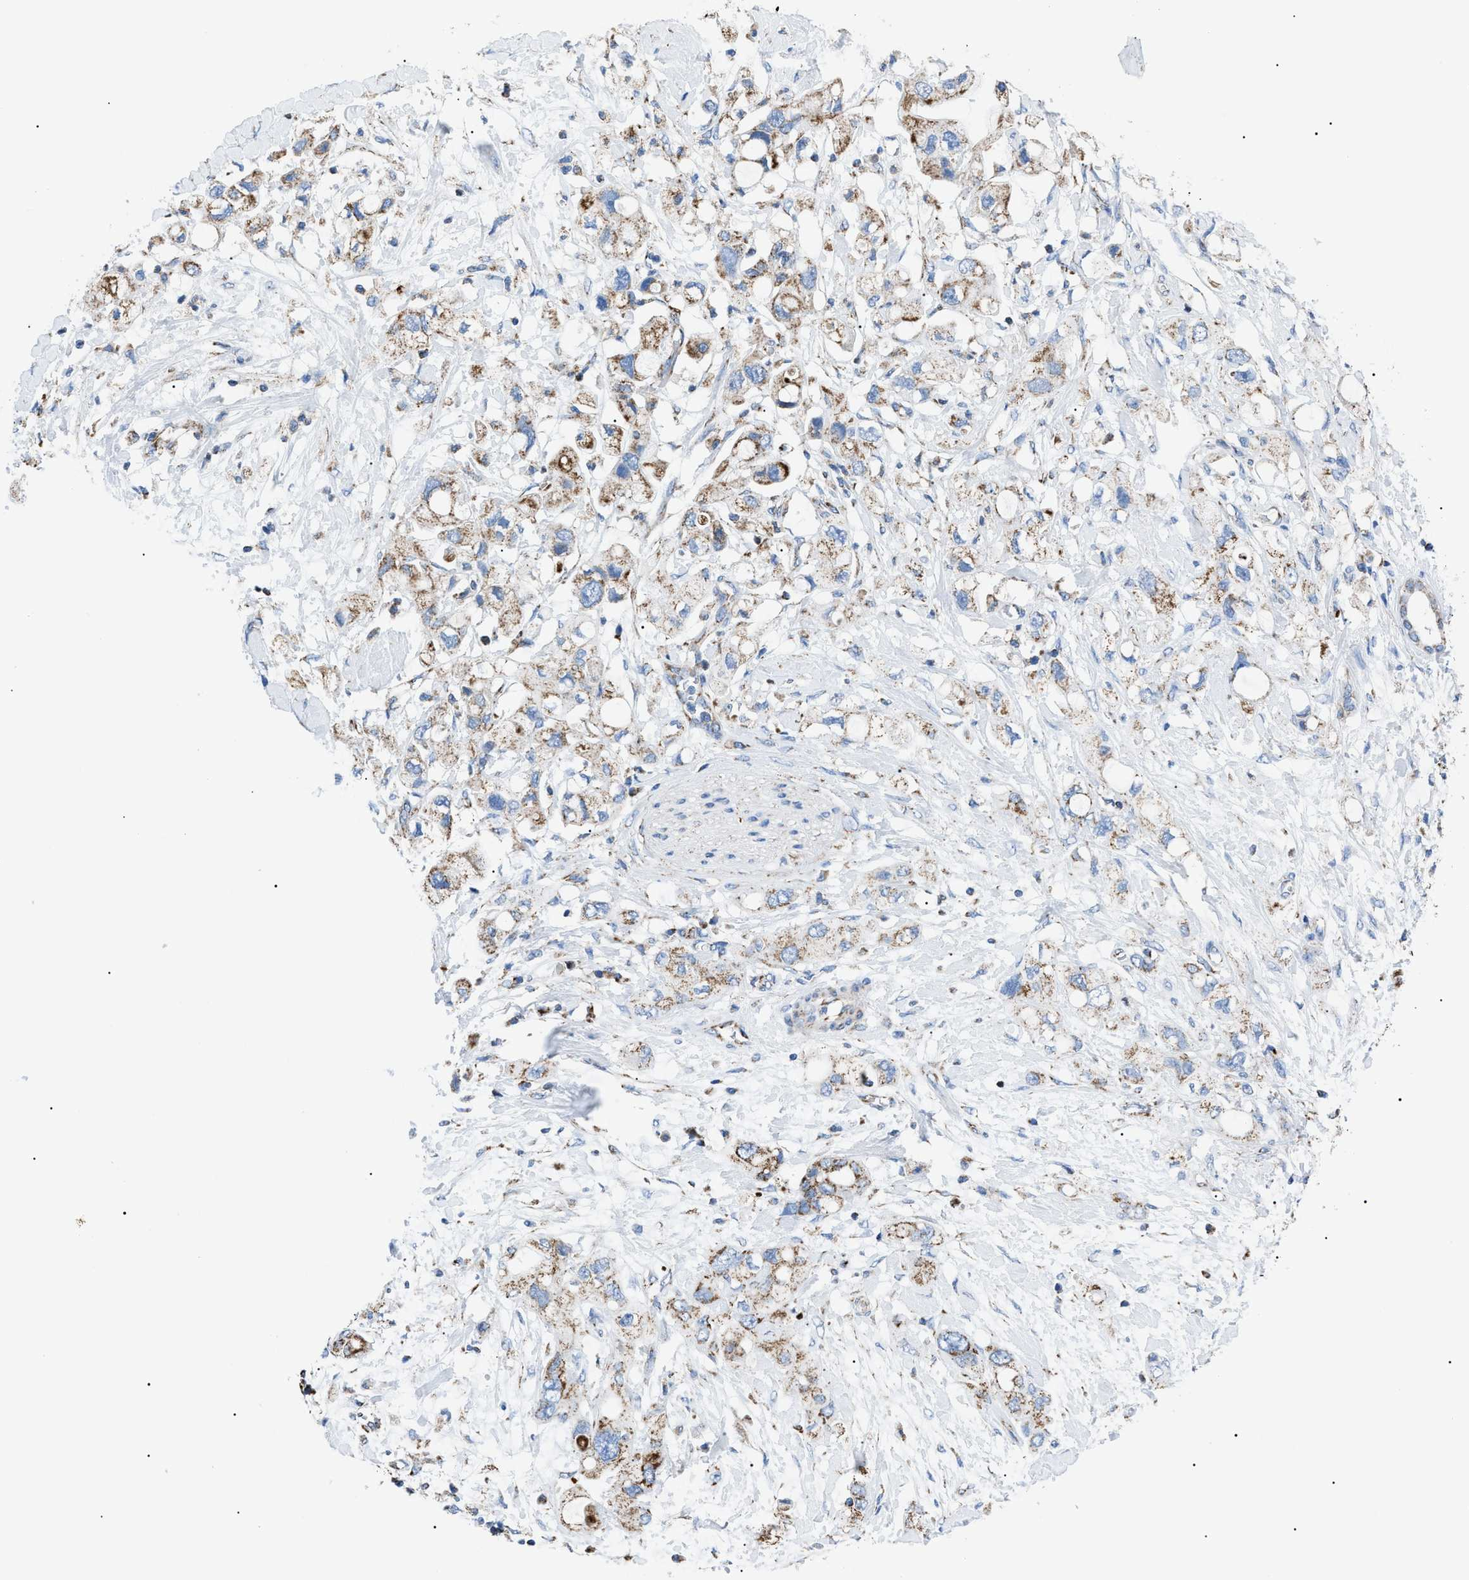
{"staining": {"intensity": "moderate", "quantity": "25%-75%", "location": "cytoplasmic/membranous"}, "tissue": "pancreatic cancer", "cell_type": "Tumor cells", "image_type": "cancer", "snomed": [{"axis": "morphology", "description": "Adenocarcinoma, NOS"}, {"axis": "topography", "description": "Pancreas"}], "caption": "Tumor cells demonstrate medium levels of moderate cytoplasmic/membranous positivity in about 25%-75% of cells in human pancreatic cancer (adenocarcinoma).", "gene": "PHB2", "patient": {"sex": "female", "age": 56}}